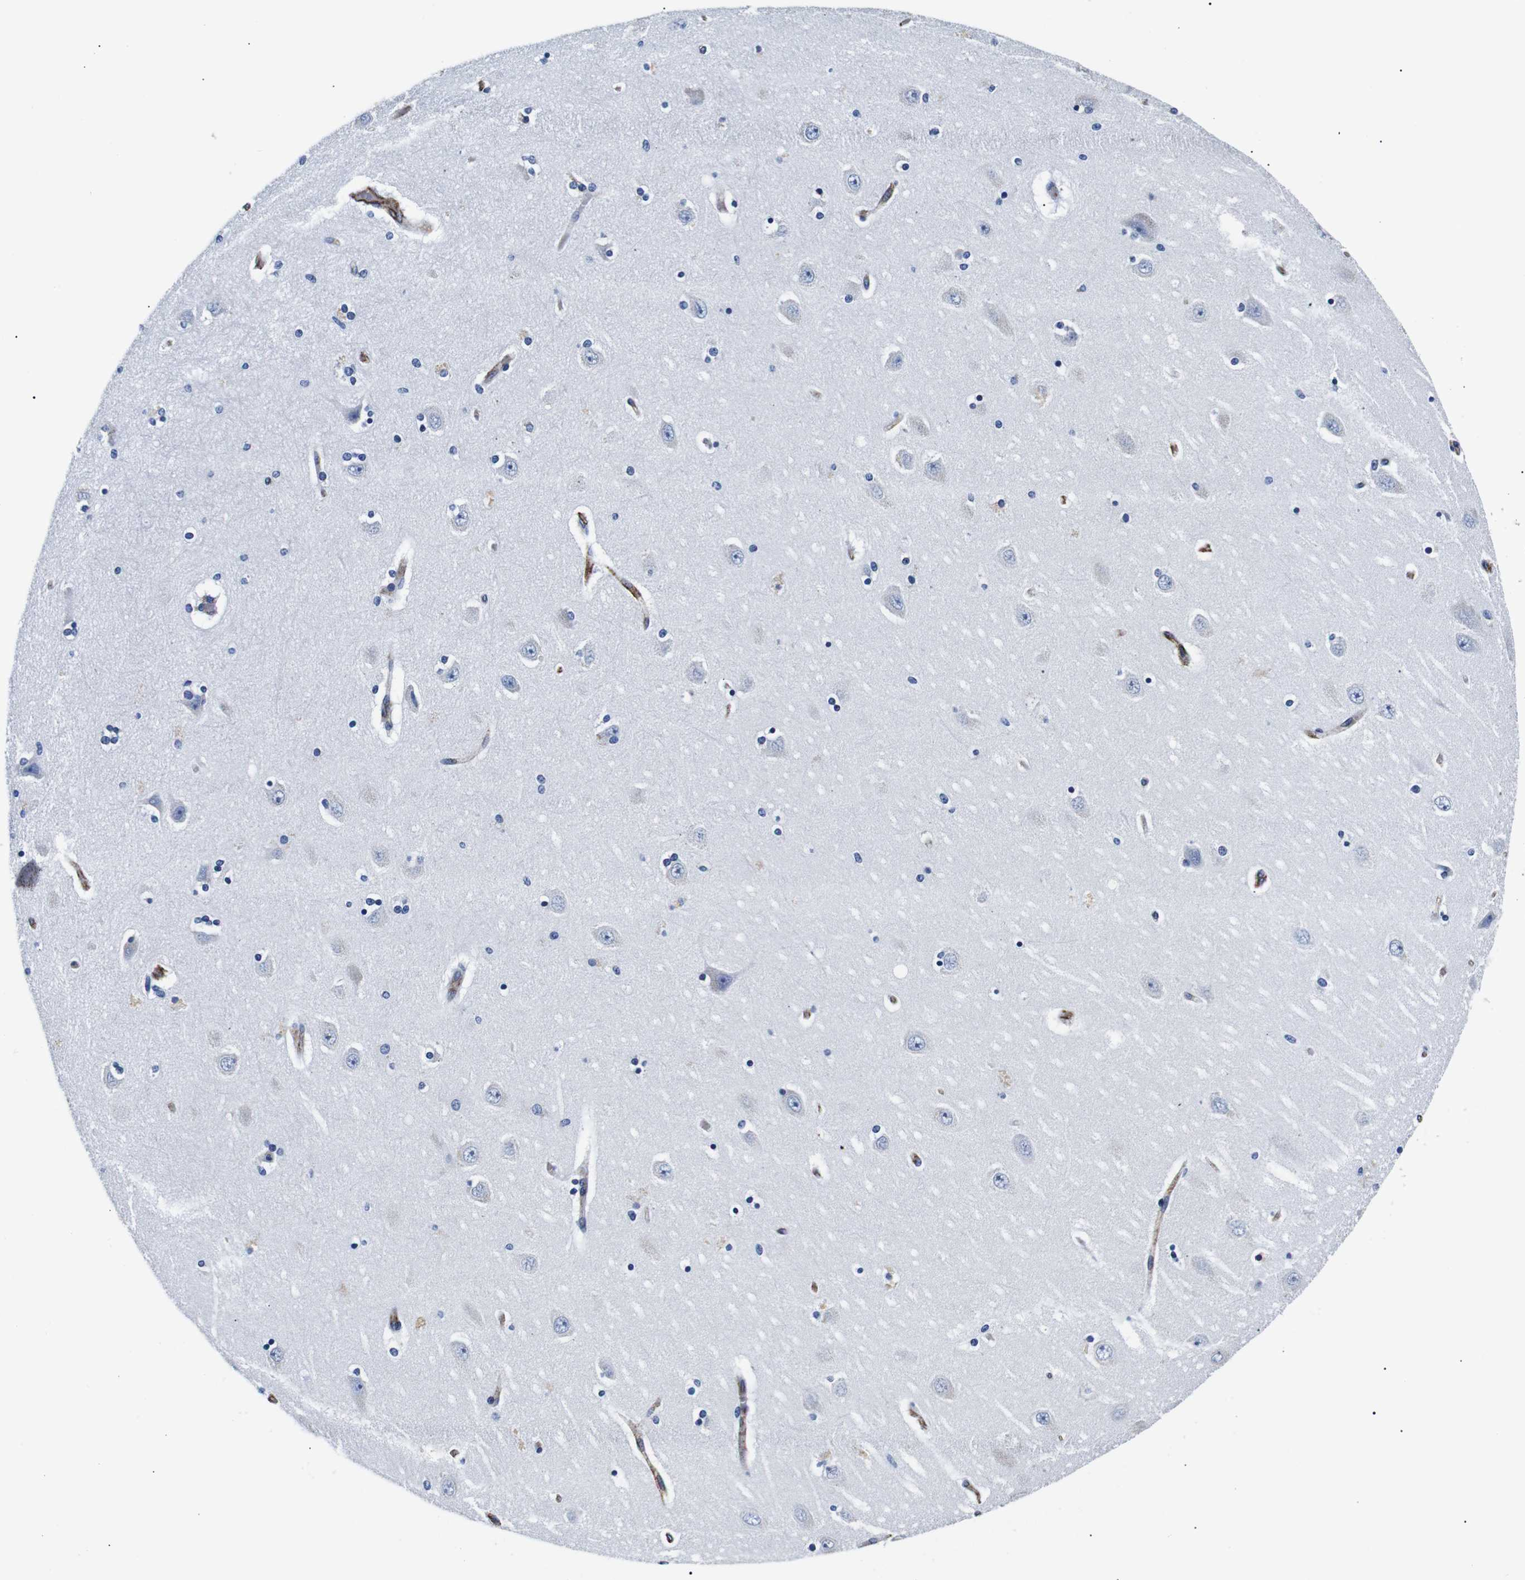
{"staining": {"intensity": "negative", "quantity": "none", "location": "none"}, "tissue": "hippocampus", "cell_type": "Glial cells", "image_type": "normal", "snomed": [{"axis": "morphology", "description": "Normal tissue, NOS"}, {"axis": "topography", "description": "Hippocampus"}], "caption": "Photomicrograph shows no significant protein expression in glial cells of unremarkable hippocampus.", "gene": "MUC4", "patient": {"sex": "female", "age": 54}}